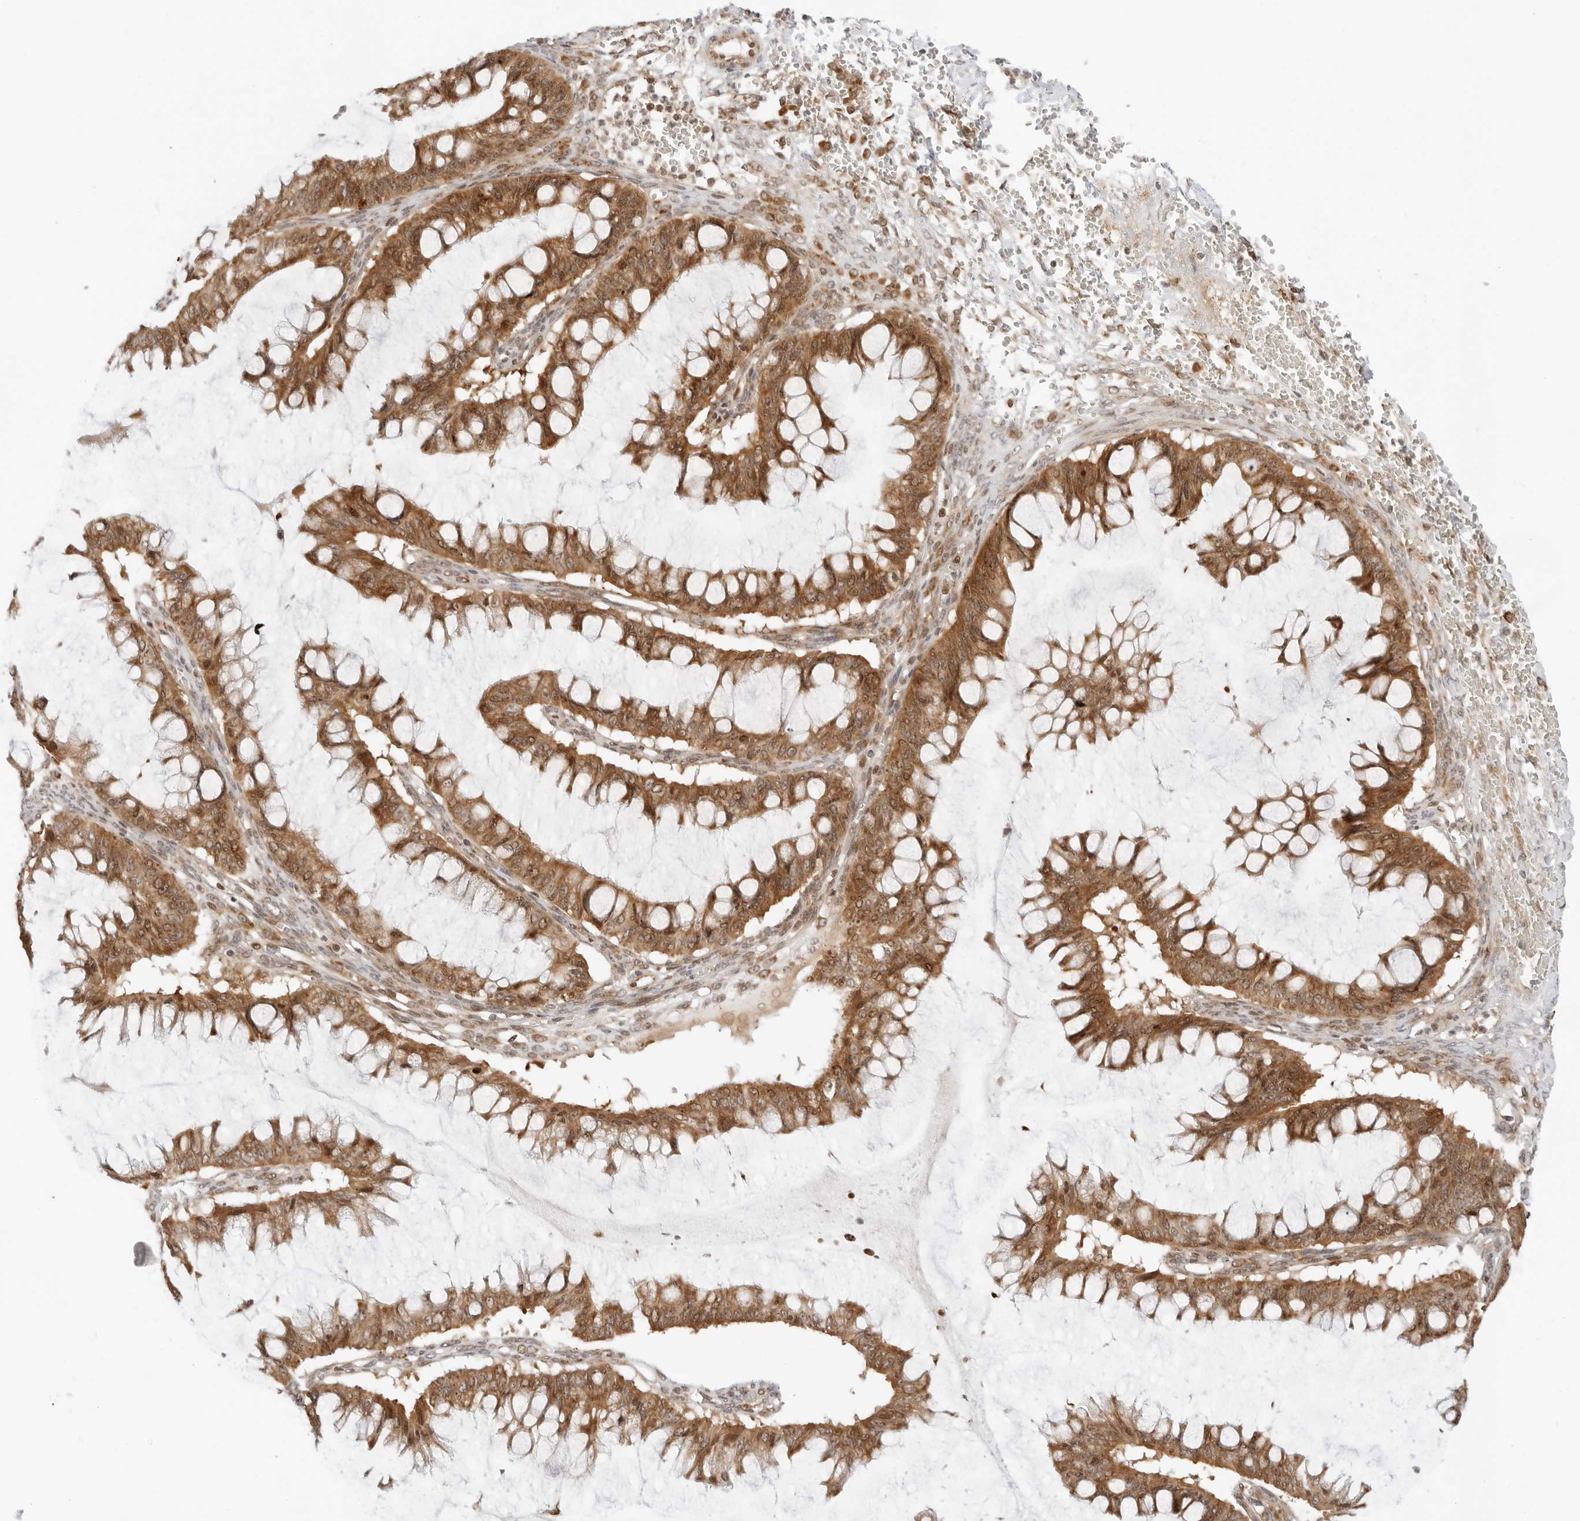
{"staining": {"intensity": "moderate", "quantity": ">75%", "location": "cytoplasmic/membranous"}, "tissue": "ovarian cancer", "cell_type": "Tumor cells", "image_type": "cancer", "snomed": [{"axis": "morphology", "description": "Cystadenocarcinoma, mucinous, NOS"}, {"axis": "topography", "description": "Ovary"}], "caption": "Moderate cytoplasmic/membranous protein staining is appreciated in about >75% of tumor cells in ovarian cancer (mucinous cystadenocarcinoma).", "gene": "RC3H1", "patient": {"sex": "female", "age": 73}}